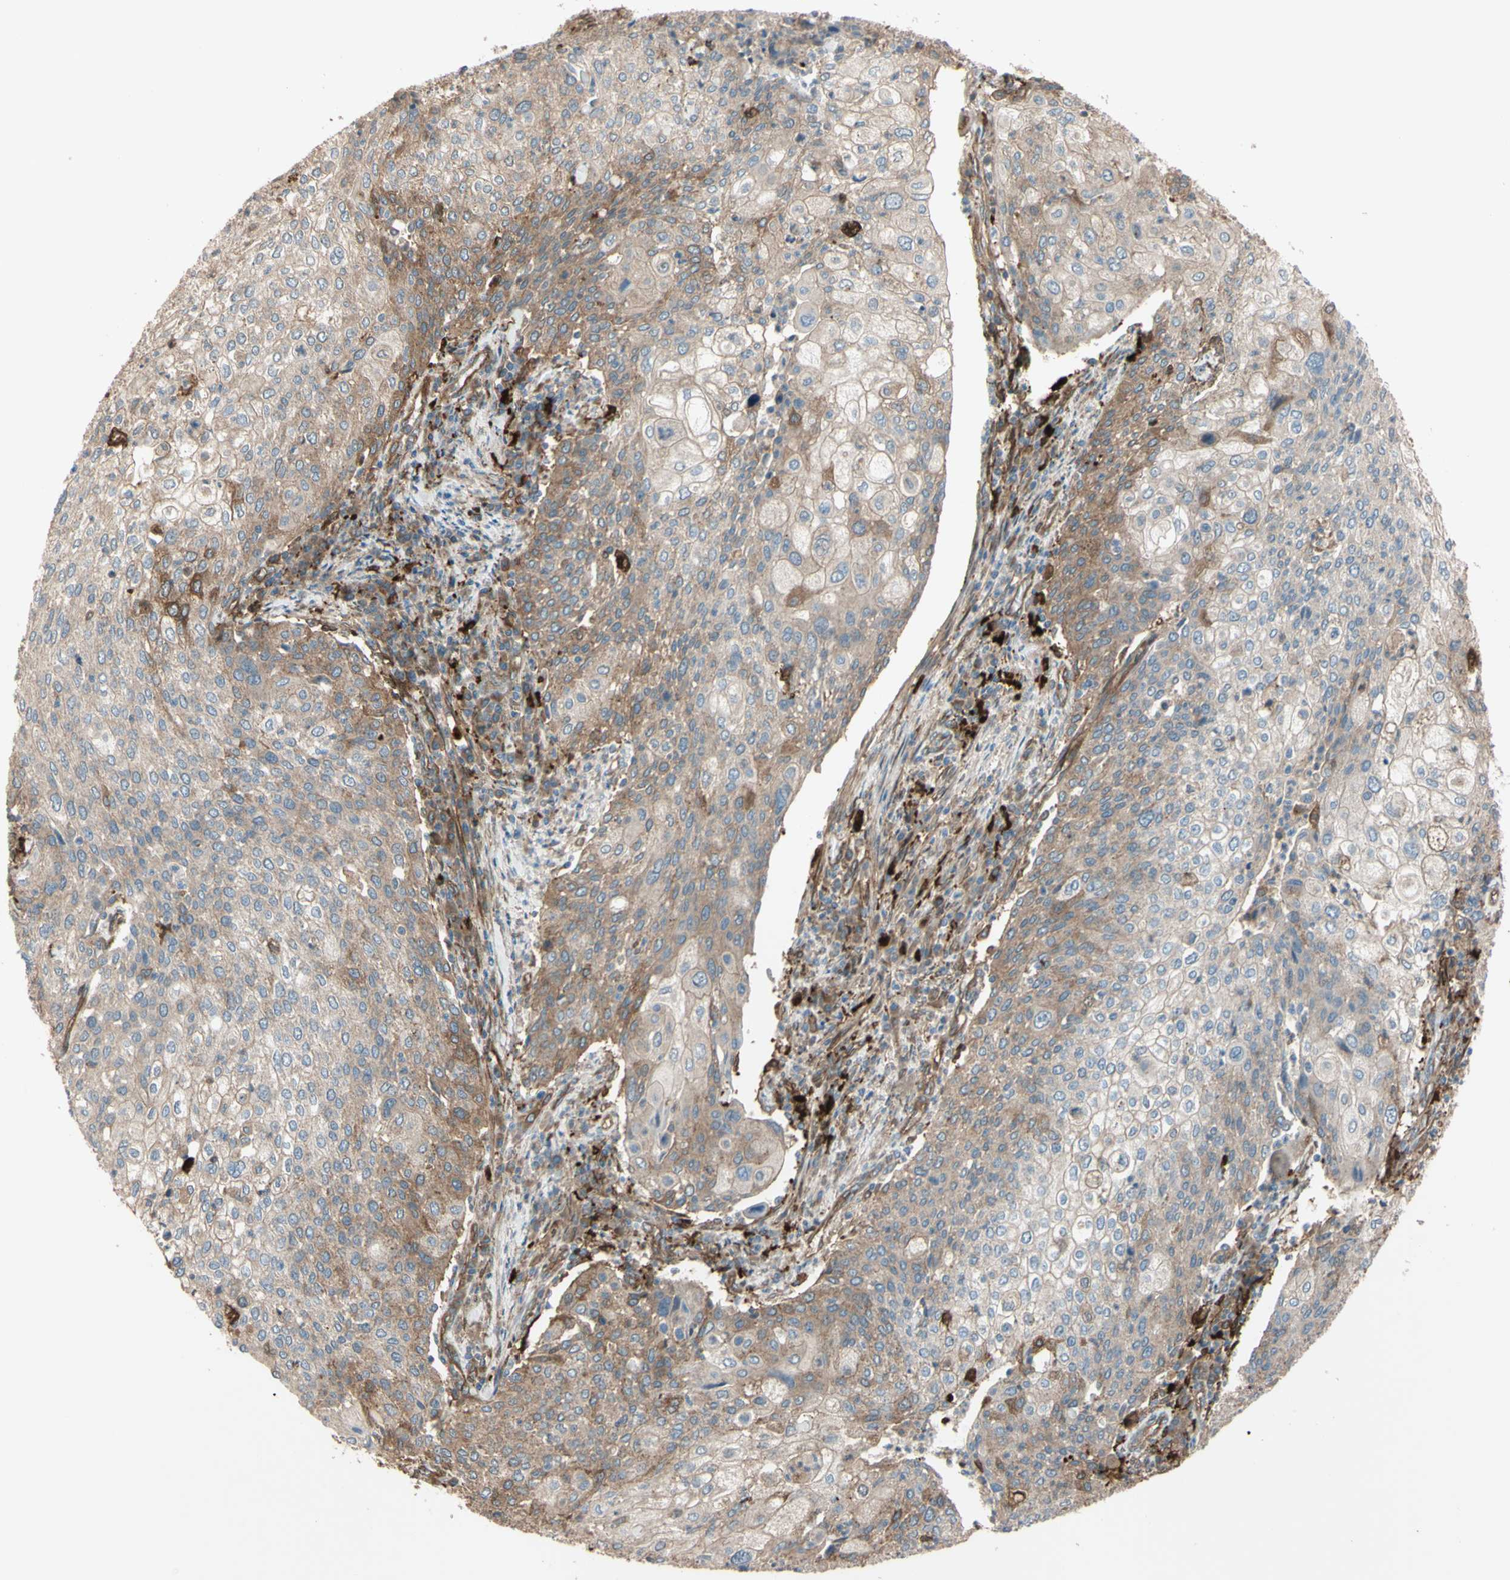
{"staining": {"intensity": "moderate", "quantity": ">75%", "location": "cytoplasmic/membranous"}, "tissue": "cervical cancer", "cell_type": "Tumor cells", "image_type": "cancer", "snomed": [{"axis": "morphology", "description": "Squamous cell carcinoma, NOS"}, {"axis": "topography", "description": "Cervix"}], "caption": "Cervical cancer was stained to show a protein in brown. There is medium levels of moderate cytoplasmic/membranous positivity in approximately >75% of tumor cells.", "gene": "PTPN12", "patient": {"sex": "female", "age": 40}}